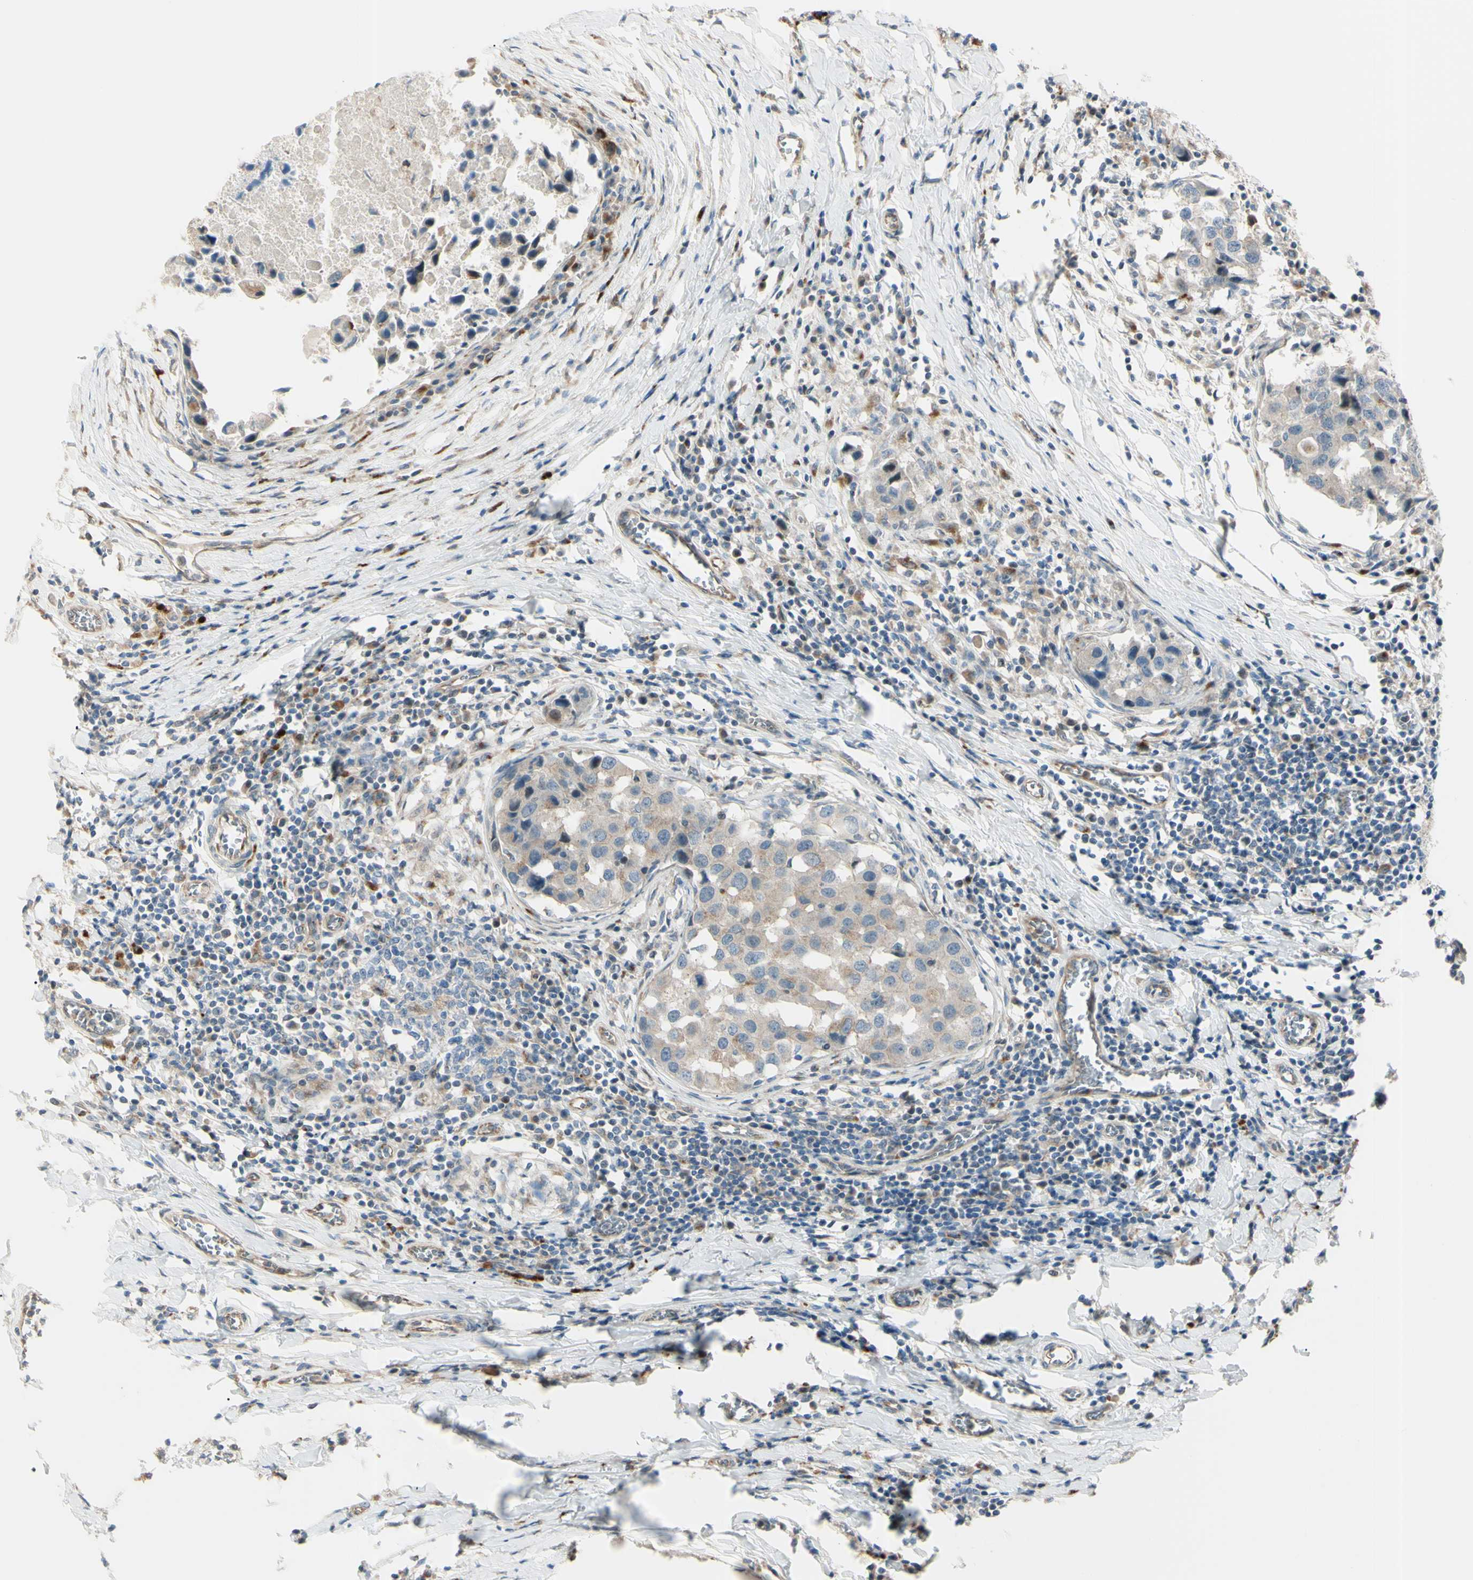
{"staining": {"intensity": "moderate", "quantity": "25%-75%", "location": "cytoplasmic/membranous"}, "tissue": "breast cancer", "cell_type": "Tumor cells", "image_type": "cancer", "snomed": [{"axis": "morphology", "description": "Duct carcinoma"}, {"axis": "topography", "description": "Breast"}], "caption": "This histopathology image demonstrates immunohistochemistry (IHC) staining of human breast cancer (invasive ductal carcinoma), with medium moderate cytoplasmic/membranous positivity in about 25%-75% of tumor cells.", "gene": "LMTK2", "patient": {"sex": "female", "age": 27}}